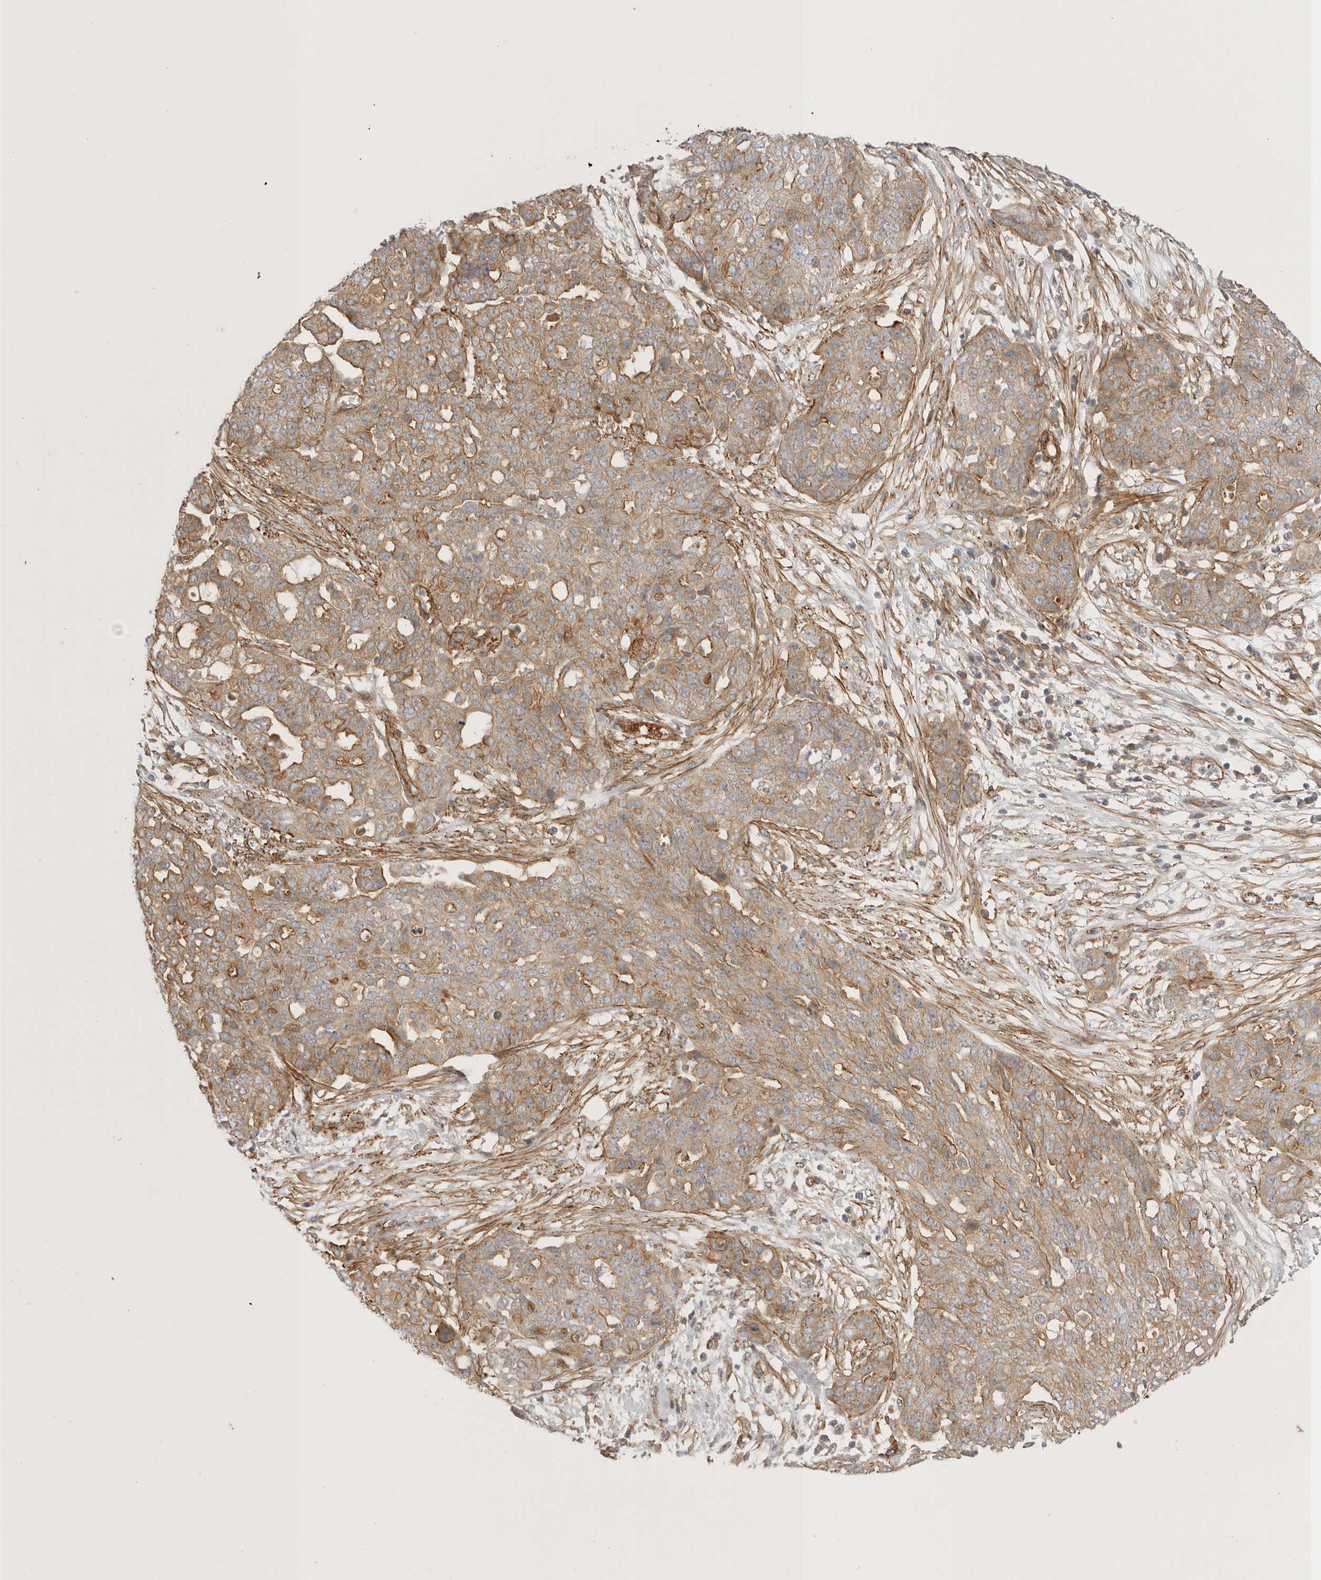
{"staining": {"intensity": "moderate", "quantity": ">75%", "location": "cytoplasmic/membranous"}, "tissue": "ovarian cancer", "cell_type": "Tumor cells", "image_type": "cancer", "snomed": [{"axis": "morphology", "description": "Cystadenocarcinoma, serous, NOS"}, {"axis": "topography", "description": "Soft tissue"}, {"axis": "topography", "description": "Ovary"}], "caption": "A brown stain shows moderate cytoplasmic/membranous staining of a protein in ovarian cancer tumor cells. Ihc stains the protein in brown and the nuclei are stained blue.", "gene": "LONRF1", "patient": {"sex": "female", "age": 57}}